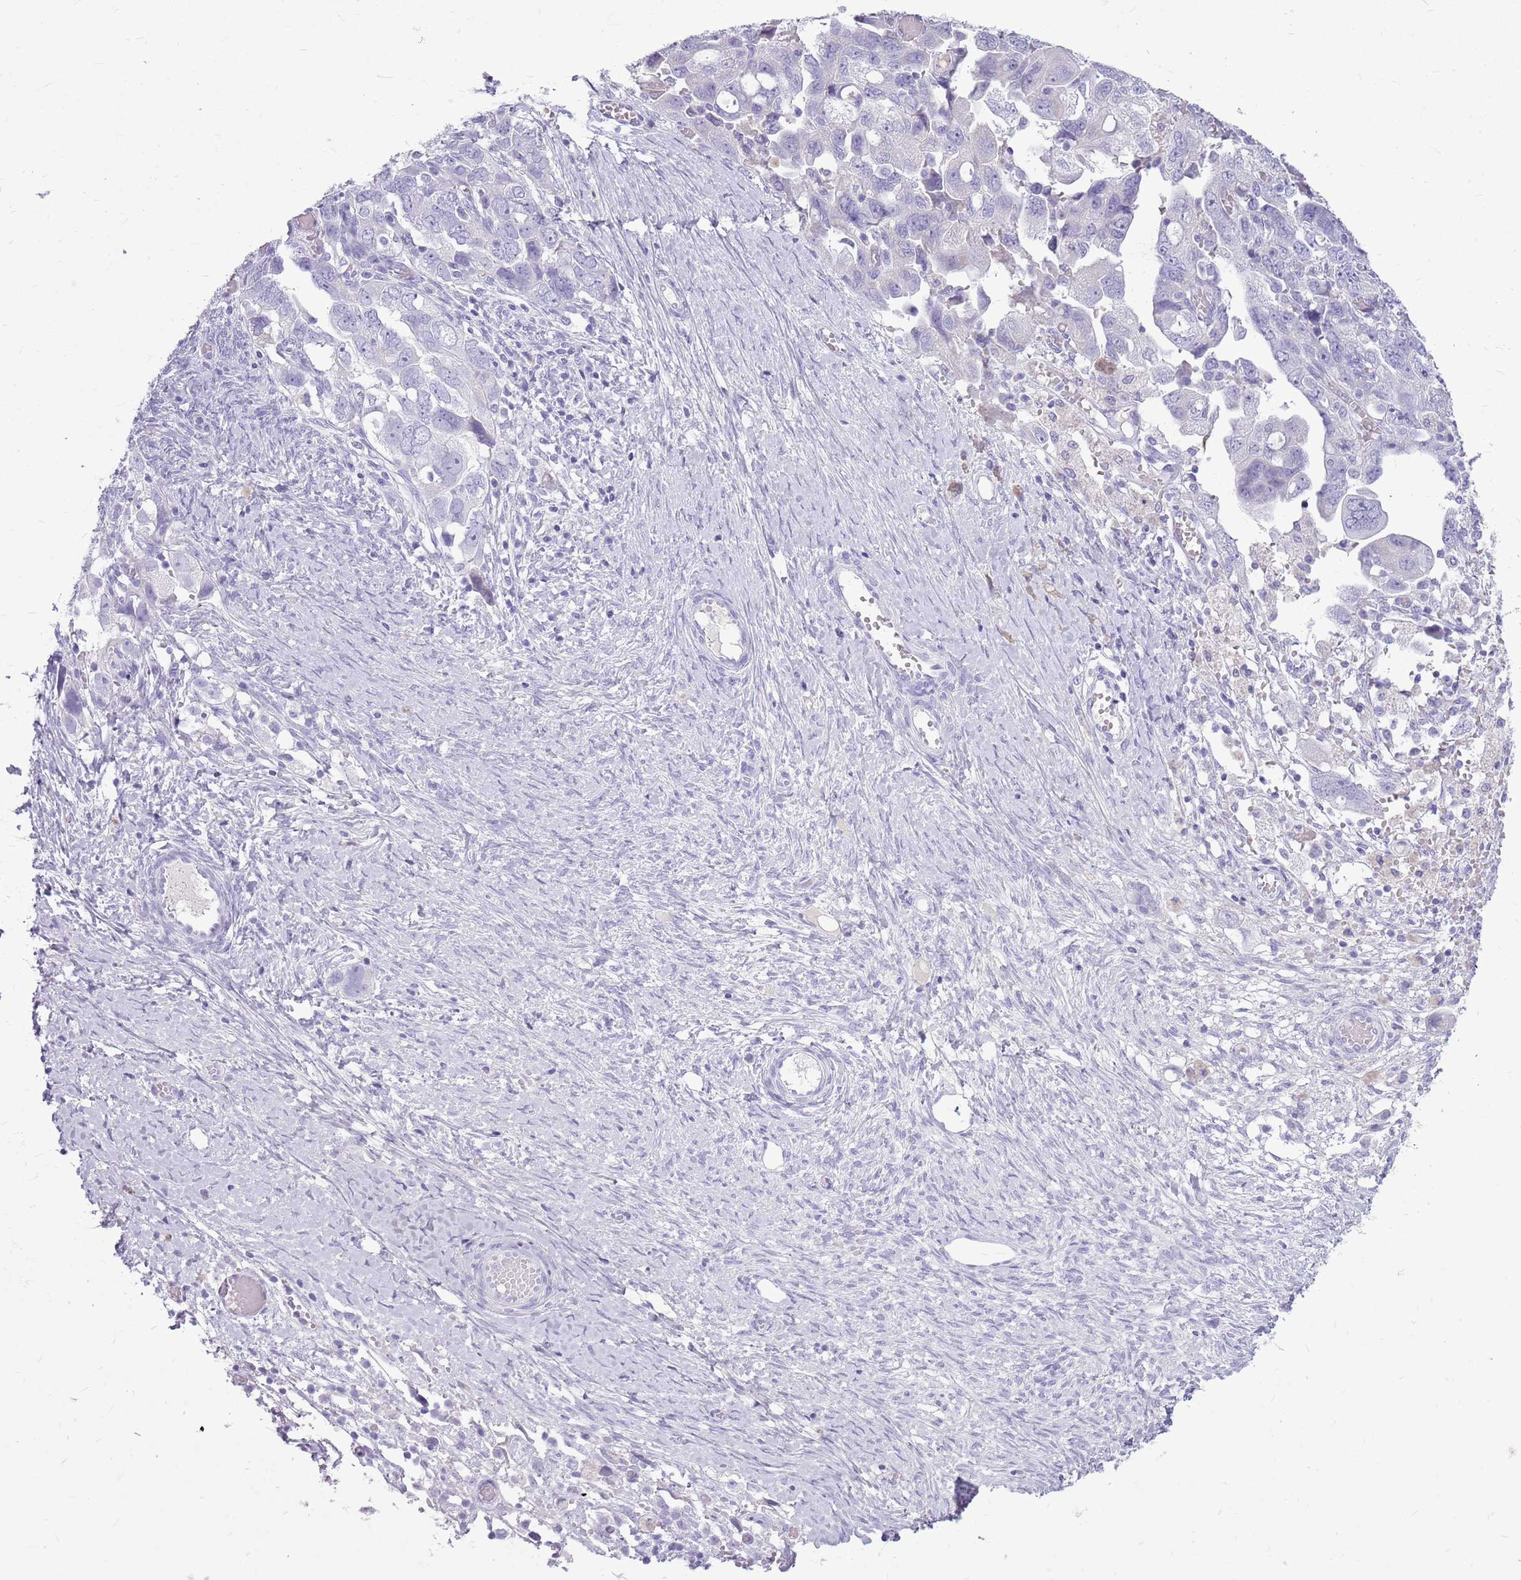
{"staining": {"intensity": "negative", "quantity": "none", "location": "none"}, "tissue": "ovarian cancer", "cell_type": "Tumor cells", "image_type": "cancer", "snomed": [{"axis": "morphology", "description": "Carcinoma, NOS"}, {"axis": "morphology", "description": "Cystadenocarcinoma, serous, NOS"}, {"axis": "topography", "description": "Ovary"}], "caption": "DAB (3,3'-diaminobenzidine) immunohistochemical staining of human ovarian cancer (serous cystadenocarcinoma) displays no significant staining in tumor cells.", "gene": "ZNF425", "patient": {"sex": "female", "age": 69}}